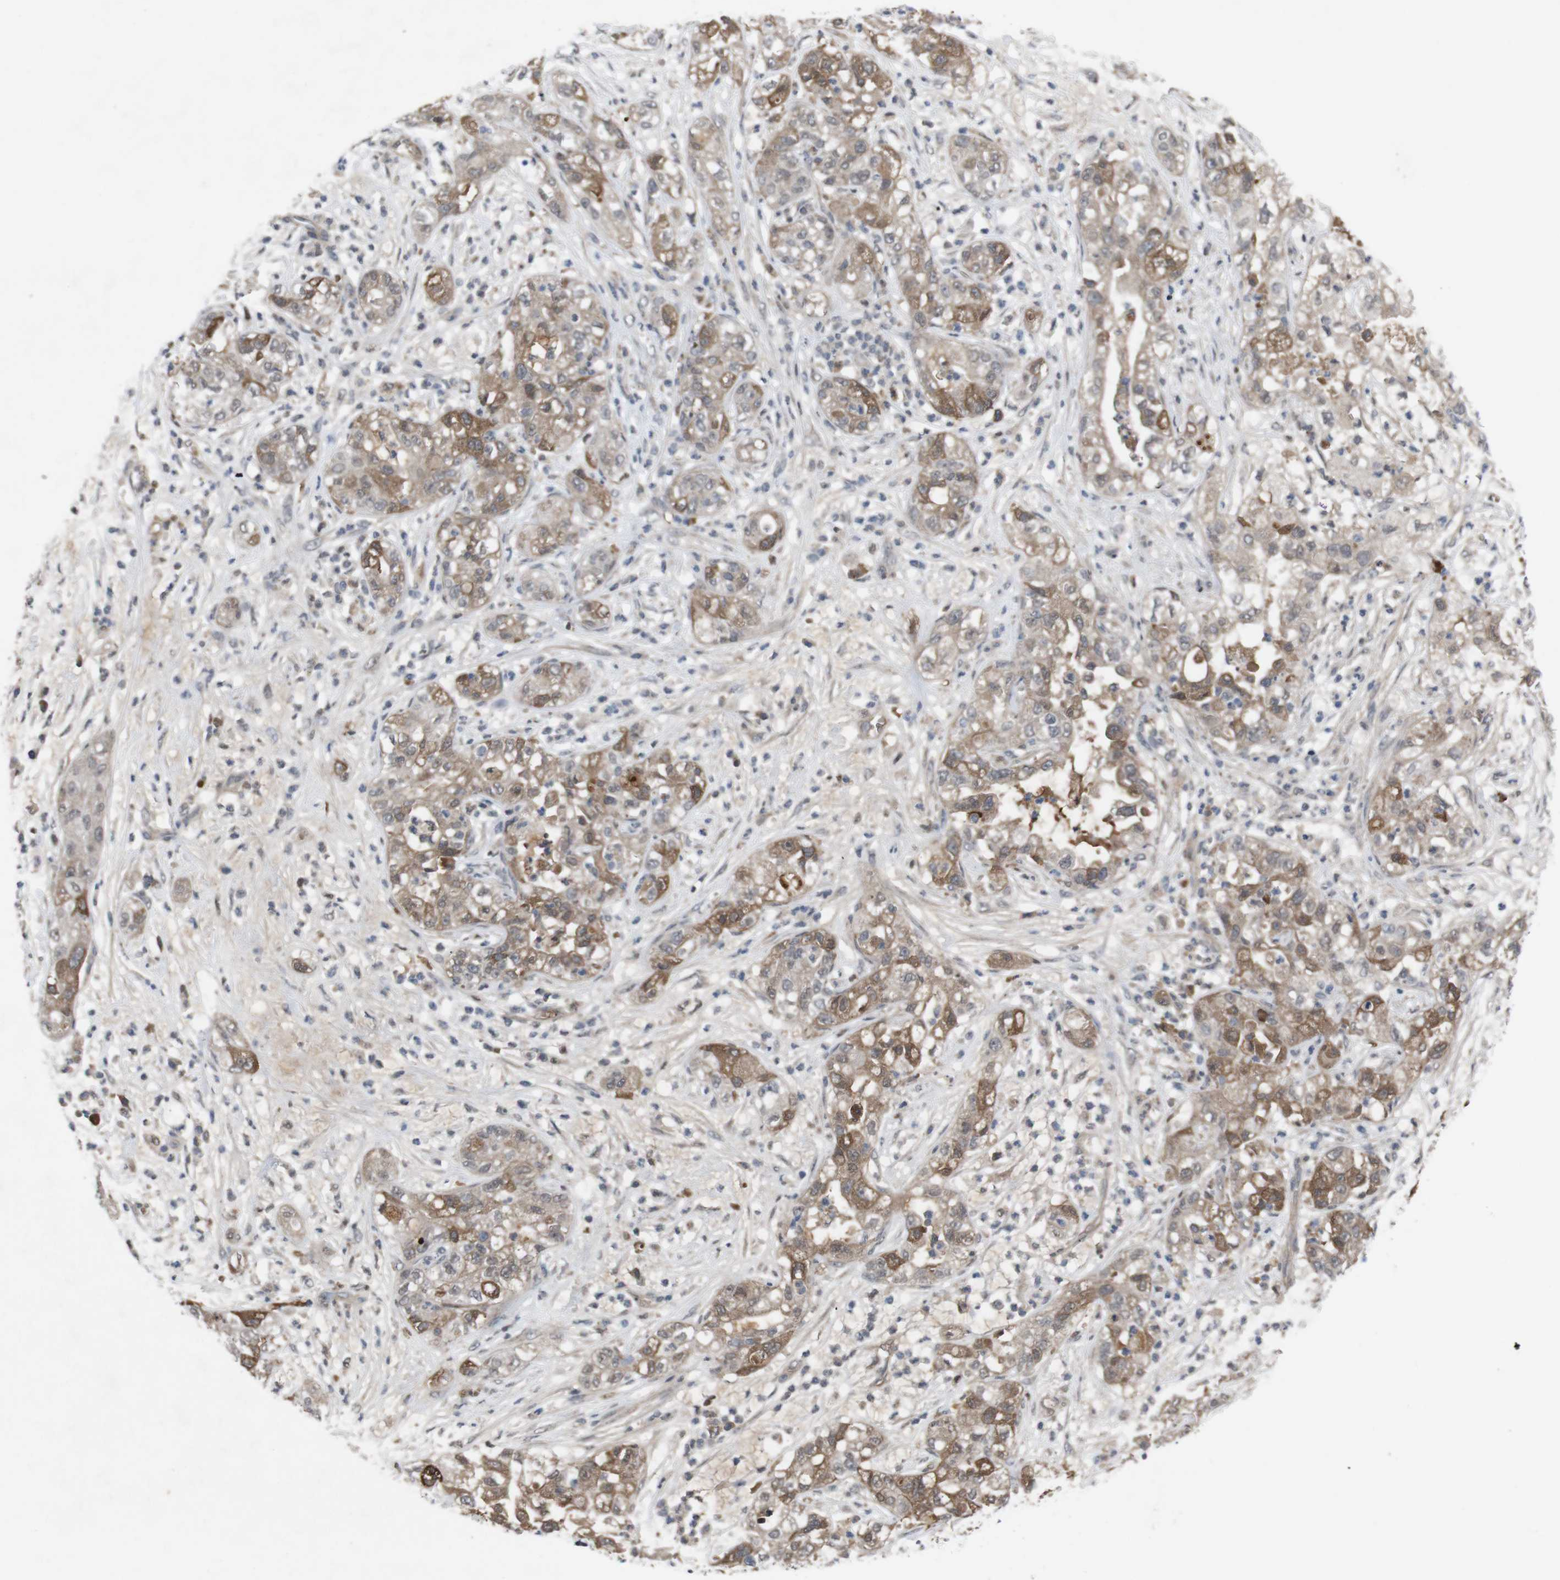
{"staining": {"intensity": "moderate", "quantity": ">75%", "location": "cytoplasmic/membranous"}, "tissue": "pancreatic cancer", "cell_type": "Tumor cells", "image_type": "cancer", "snomed": [{"axis": "morphology", "description": "Adenocarcinoma, NOS"}, {"axis": "topography", "description": "Pancreas"}], "caption": "This is a photomicrograph of IHC staining of adenocarcinoma (pancreatic), which shows moderate staining in the cytoplasmic/membranous of tumor cells.", "gene": "SPTB", "patient": {"sex": "female", "age": 78}}